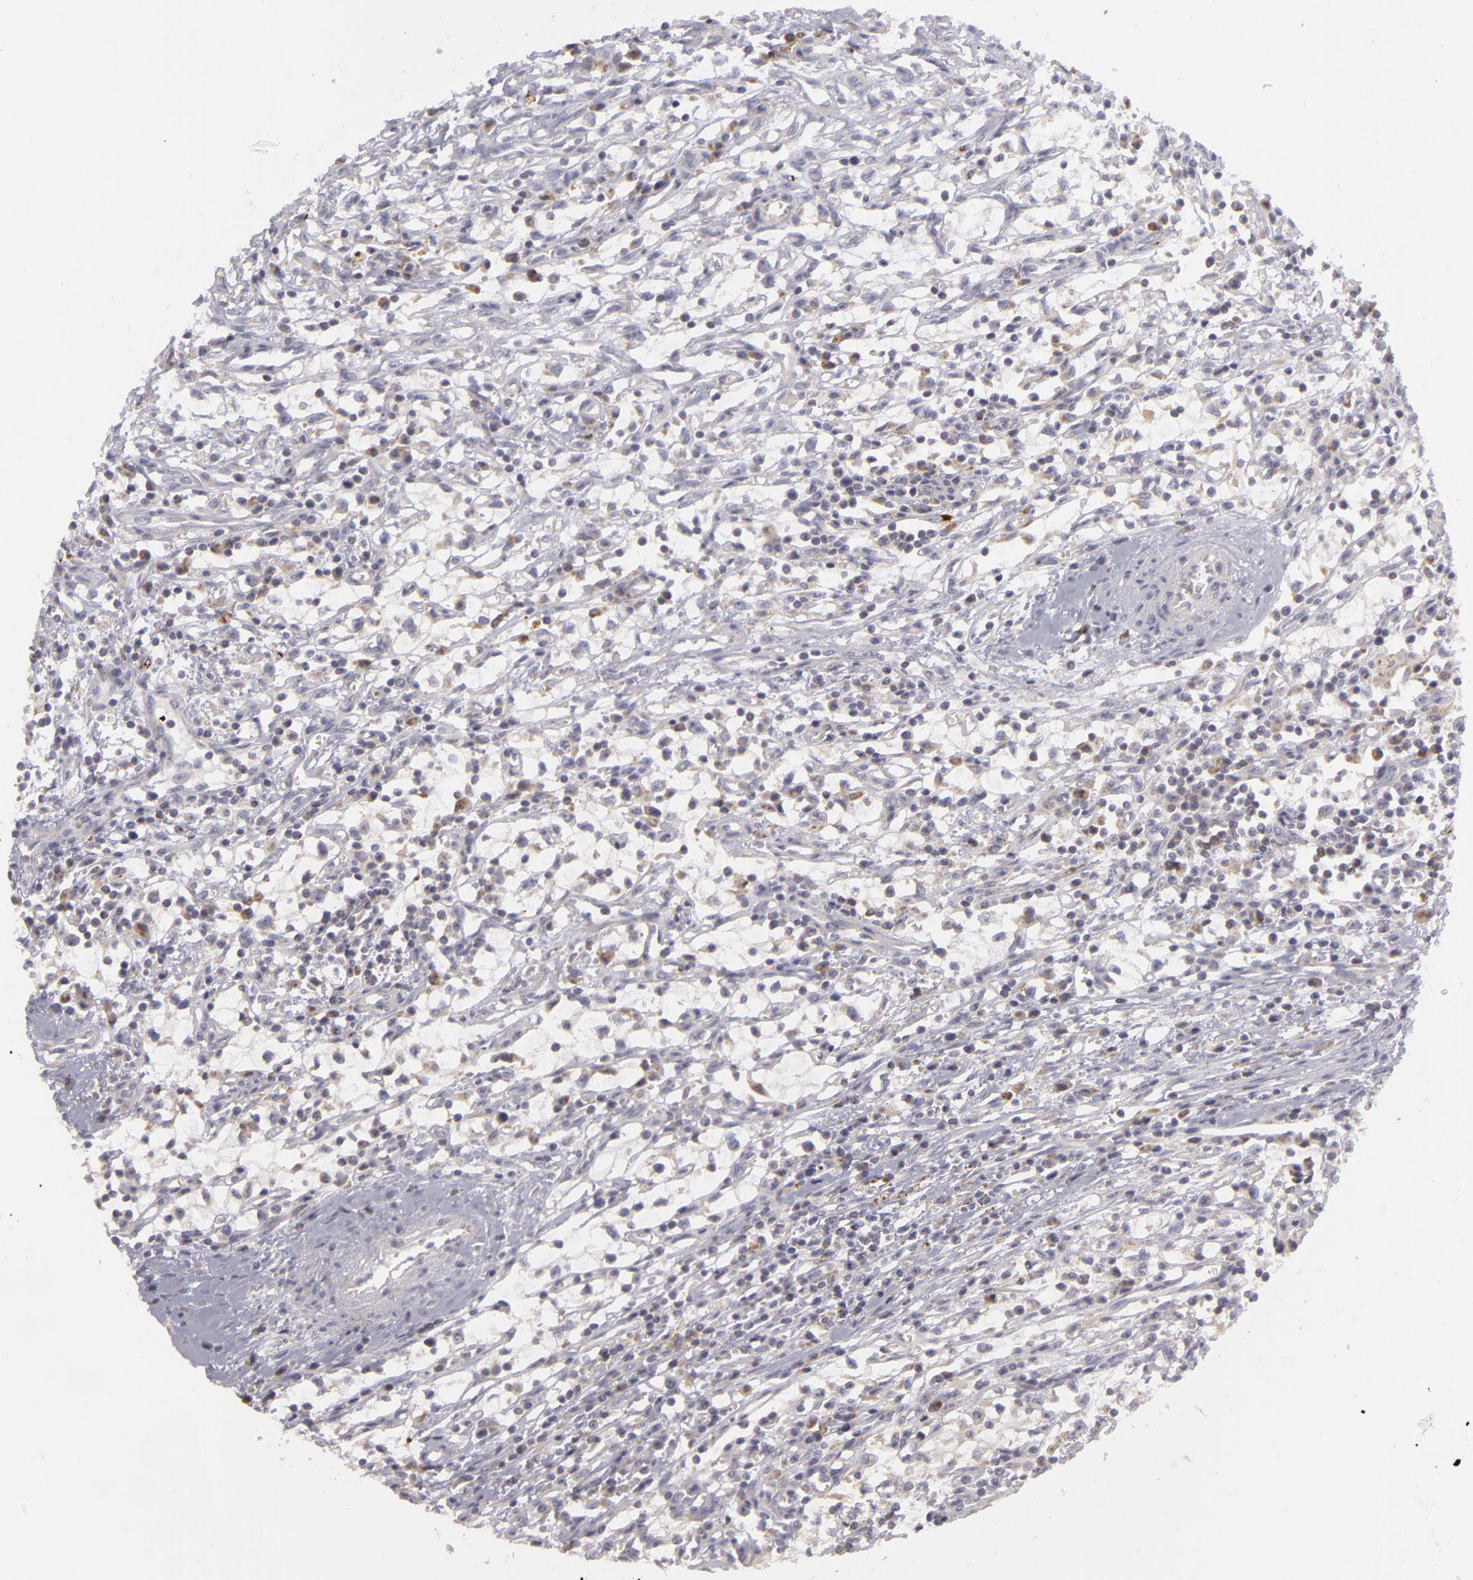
{"staining": {"intensity": "weak", "quantity": "<25%", "location": "cytoplasmic/membranous"}, "tissue": "renal cancer", "cell_type": "Tumor cells", "image_type": "cancer", "snomed": [{"axis": "morphology", "description": "Adenocarcinoma, NOS"}, {"axis": "topography", "description": "Kidney"}], "caption": "Immunohistochemistry (IHC) of human renal cancer (adenocarcinoma) shows no positivity in tumor cells. (DAB immunohistochemistry (IHC), high magnification).", "gene": "ATP2B3", "patient": {"sex": "male", "age": 82}}